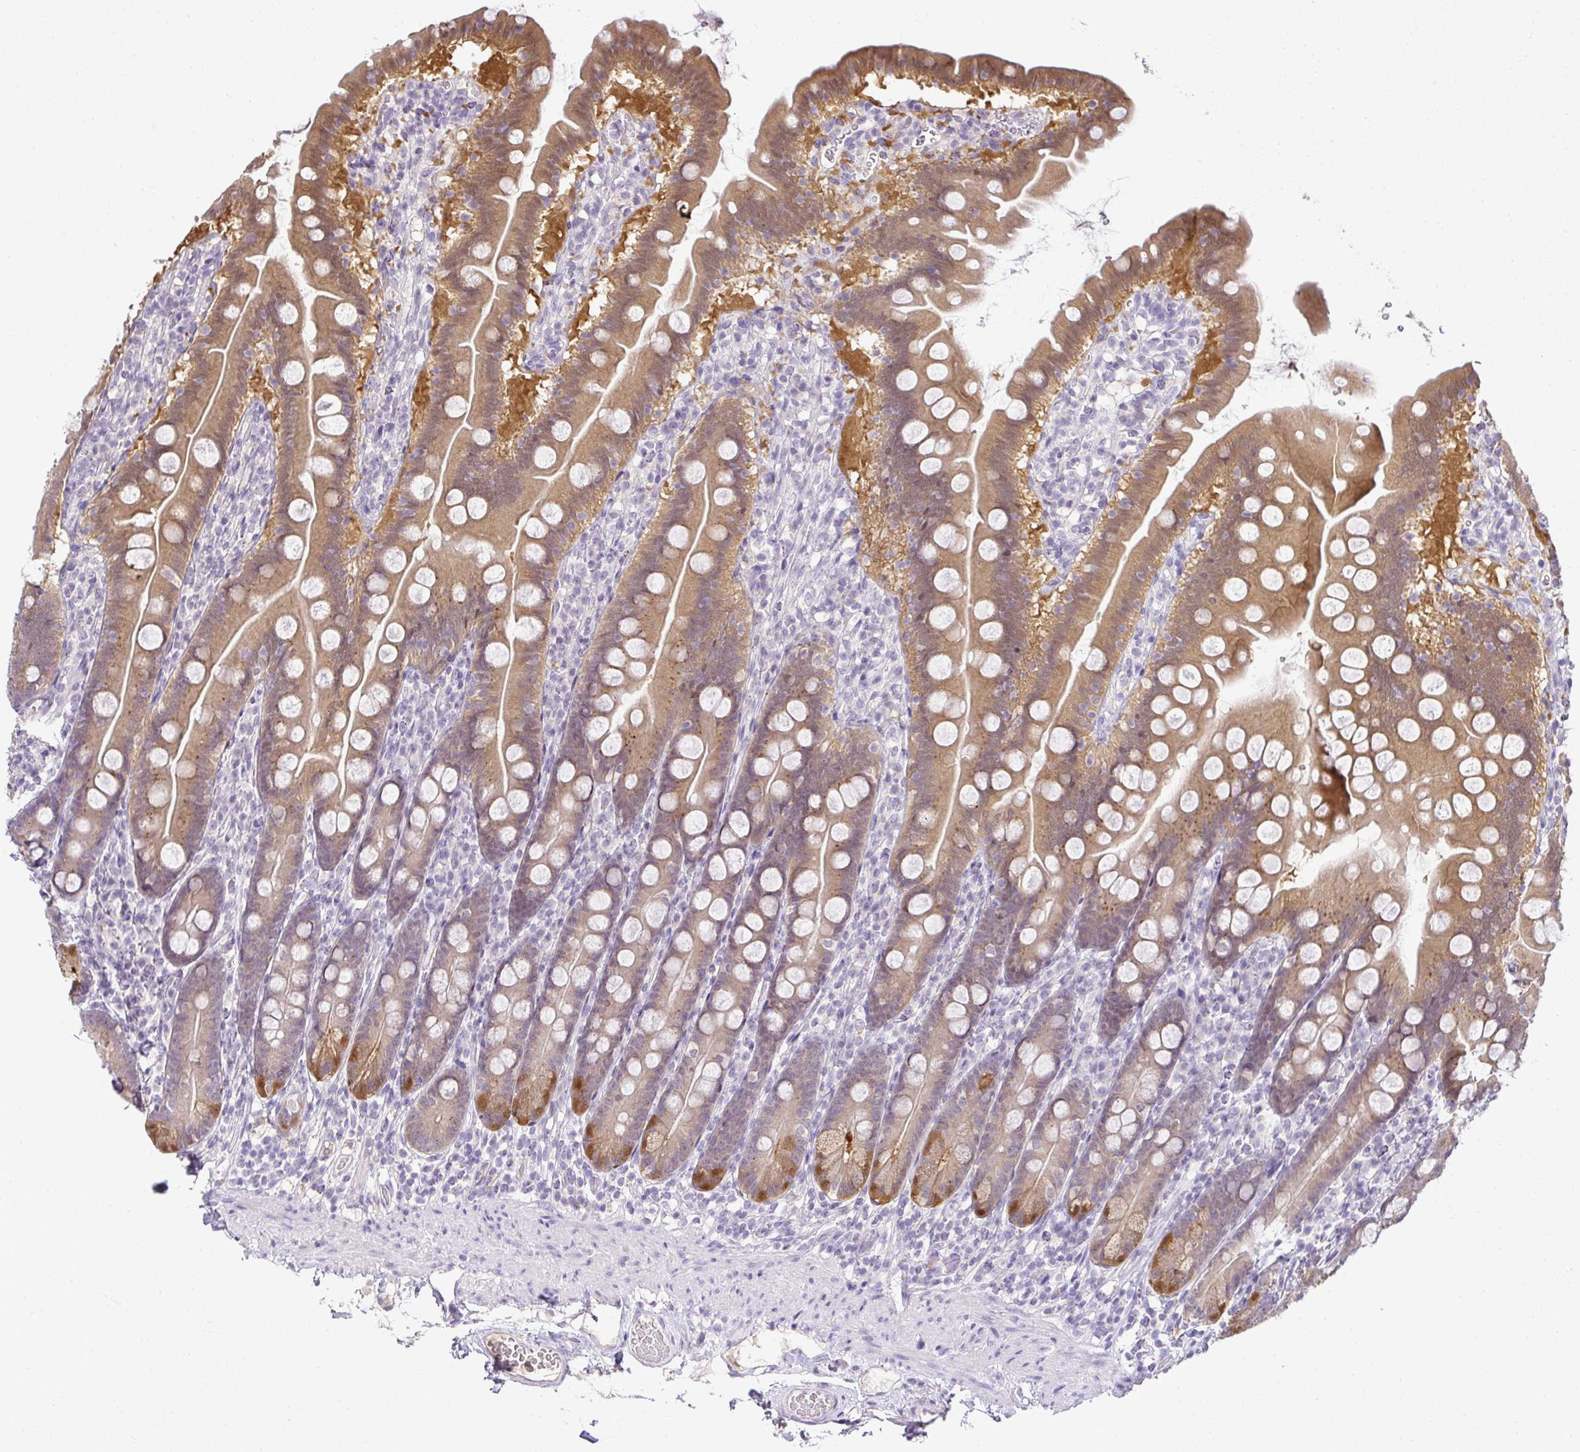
{"staining": {"intensity": "moderate", "quantity": "25%-75%", "location": "cytoplasmic/membranous"}, "tissue": "duodenum", "cell_type": "Glandular cells", "image_type": "normal", "snomed": [{"axis": "morphology", "description": "Normal tissue, NOS"}, {"axis": "topography", "description": "Duodenum"}], "caption": "The micrograph shows staining of unremarkable duodenum, revealing moderate cytoplasmic/membranous protein expression (brown color) within glandular cells. Using DAB (brown) and hematoxylin (blue) stains, captured at high magnification using brightfield microscopy.", "gene": "CMPK1", "patient": {"sex": "female", "age": 67}}